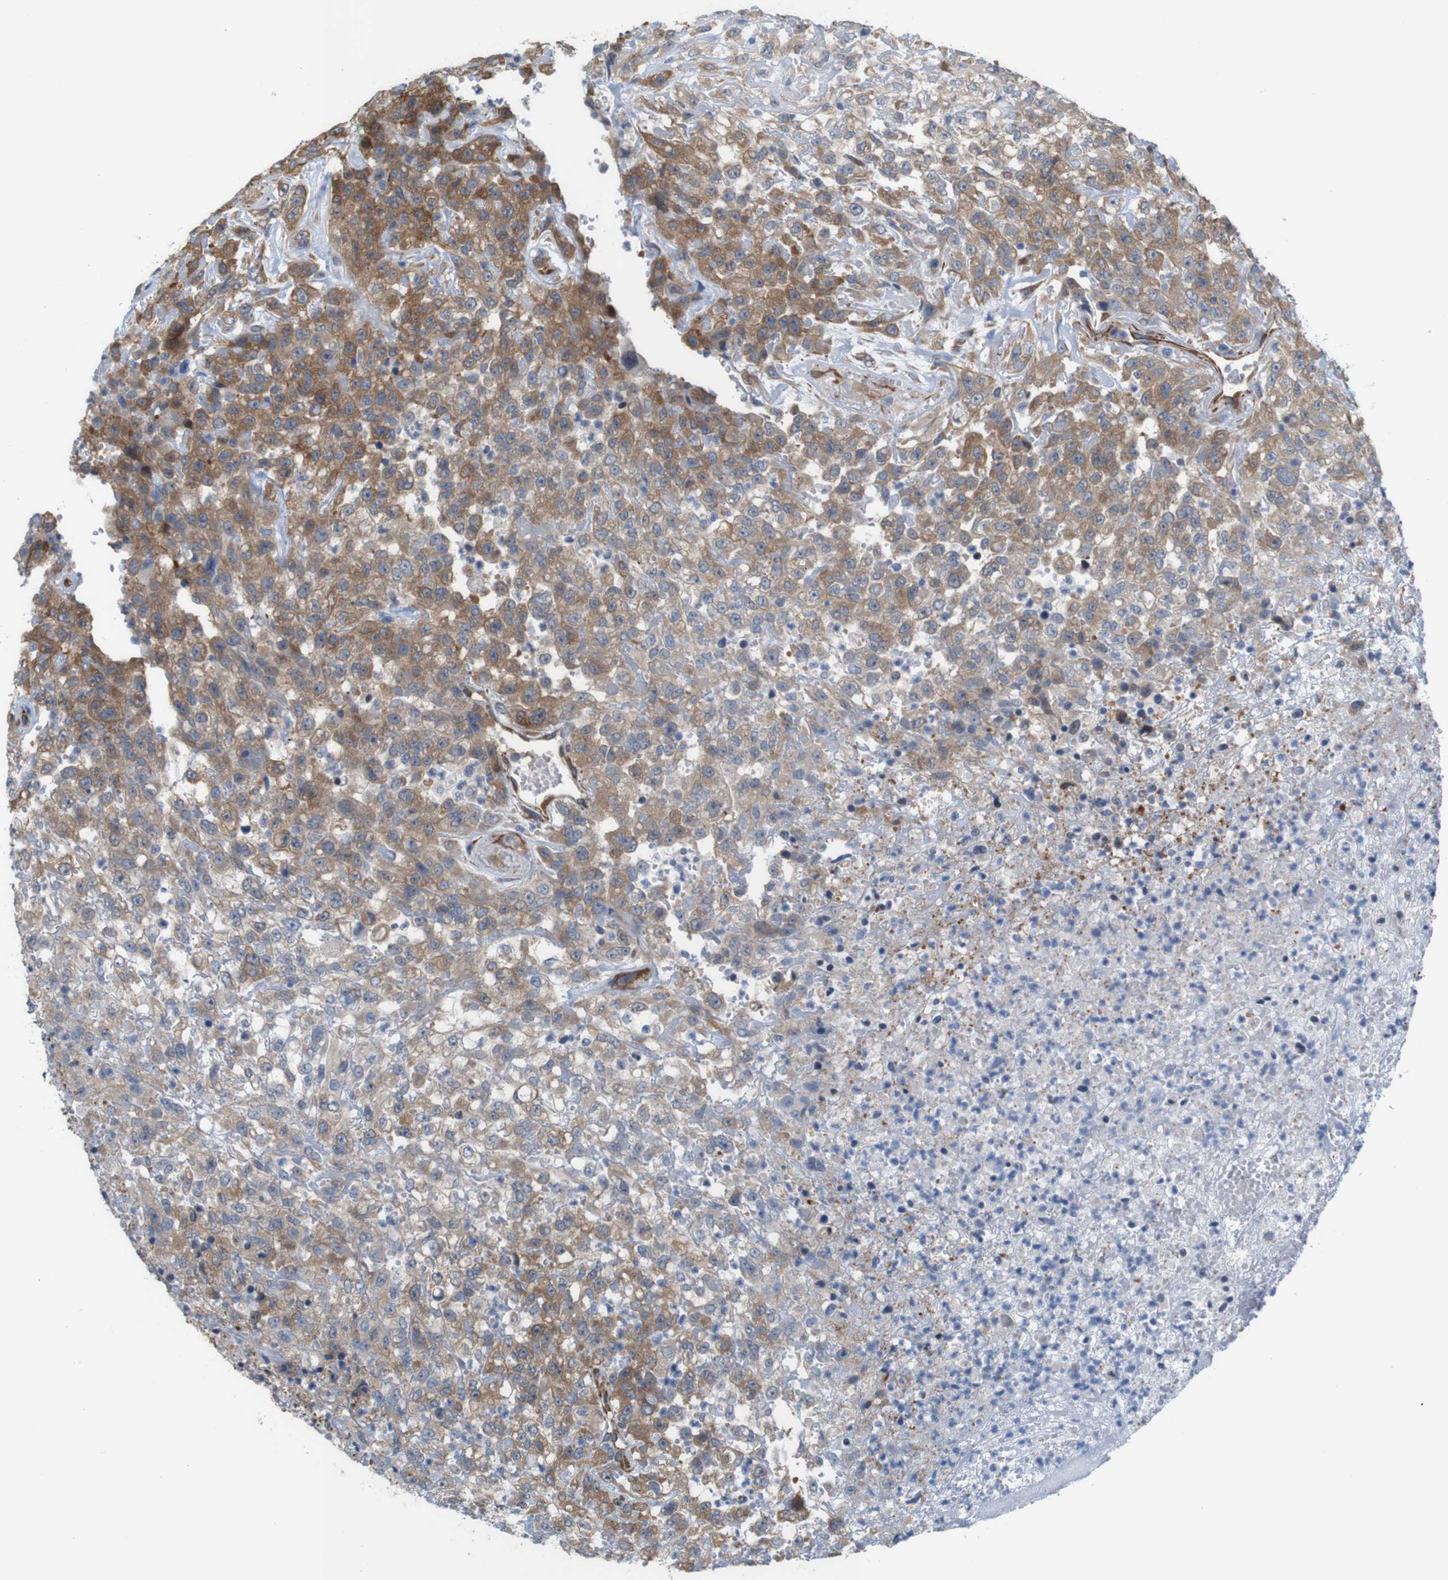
{"staining": {"intensity": "moderate", "quantity": ">75%", "location": "cytoplasmic/membranous"}, "tissue": "urothelial cancer", "cell_type": "Tumor cells", "image_type": "cancer", "snomed": [{"axis": "morphology", "description": "Urothelial carcinoma, High grade"}, {"axis": "topography", "description": "Urinary bladder"}], "caption": "Moderate cytoplasmic/membranous positivity is identified in about >75% of tumor cells in urothelial cancer.", "gene": "JPH1", "patient": {"sex": "male", "age": 46}}